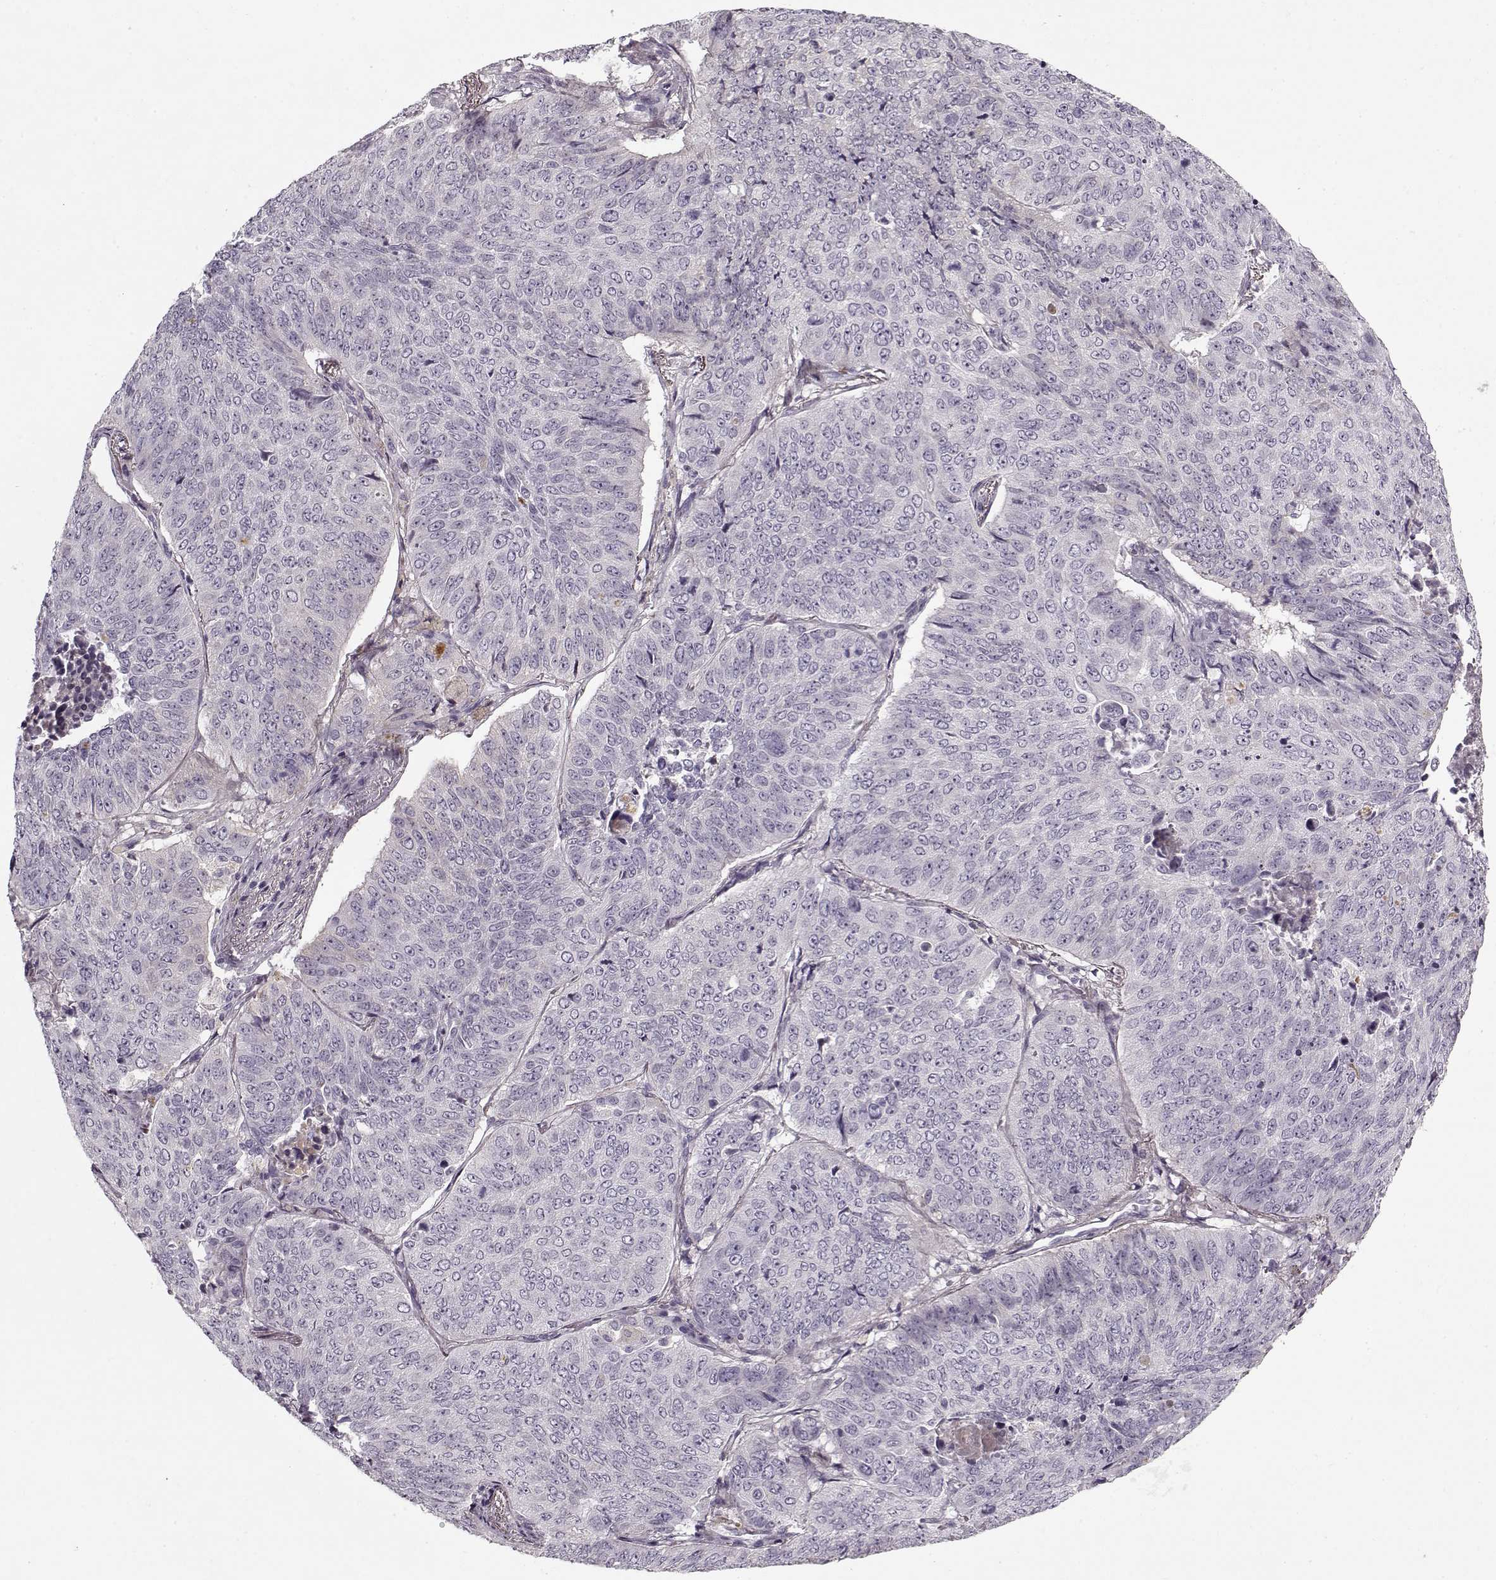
{"staining": {"intensity": "negative", "quantity": "none", "location": "none"}, "tissue": "lung cancer", "cell_type": "Tumor cells", "image_type": "cancer", "snomed": [{"axis": "morphology", "description": "Normal tissue, NOS"}, {"axis": "morphology", "description": "Squamous cell carcinoma, NOS"}, {"axis": "topography", "description": "Bronchus"}, {"axis": "topography", "description": "Lung"}], "caption": "Tumor cells show no significant staining in lung cancer.", "gene": "LUM", "patient": {"sex": "male", "age": 64}}